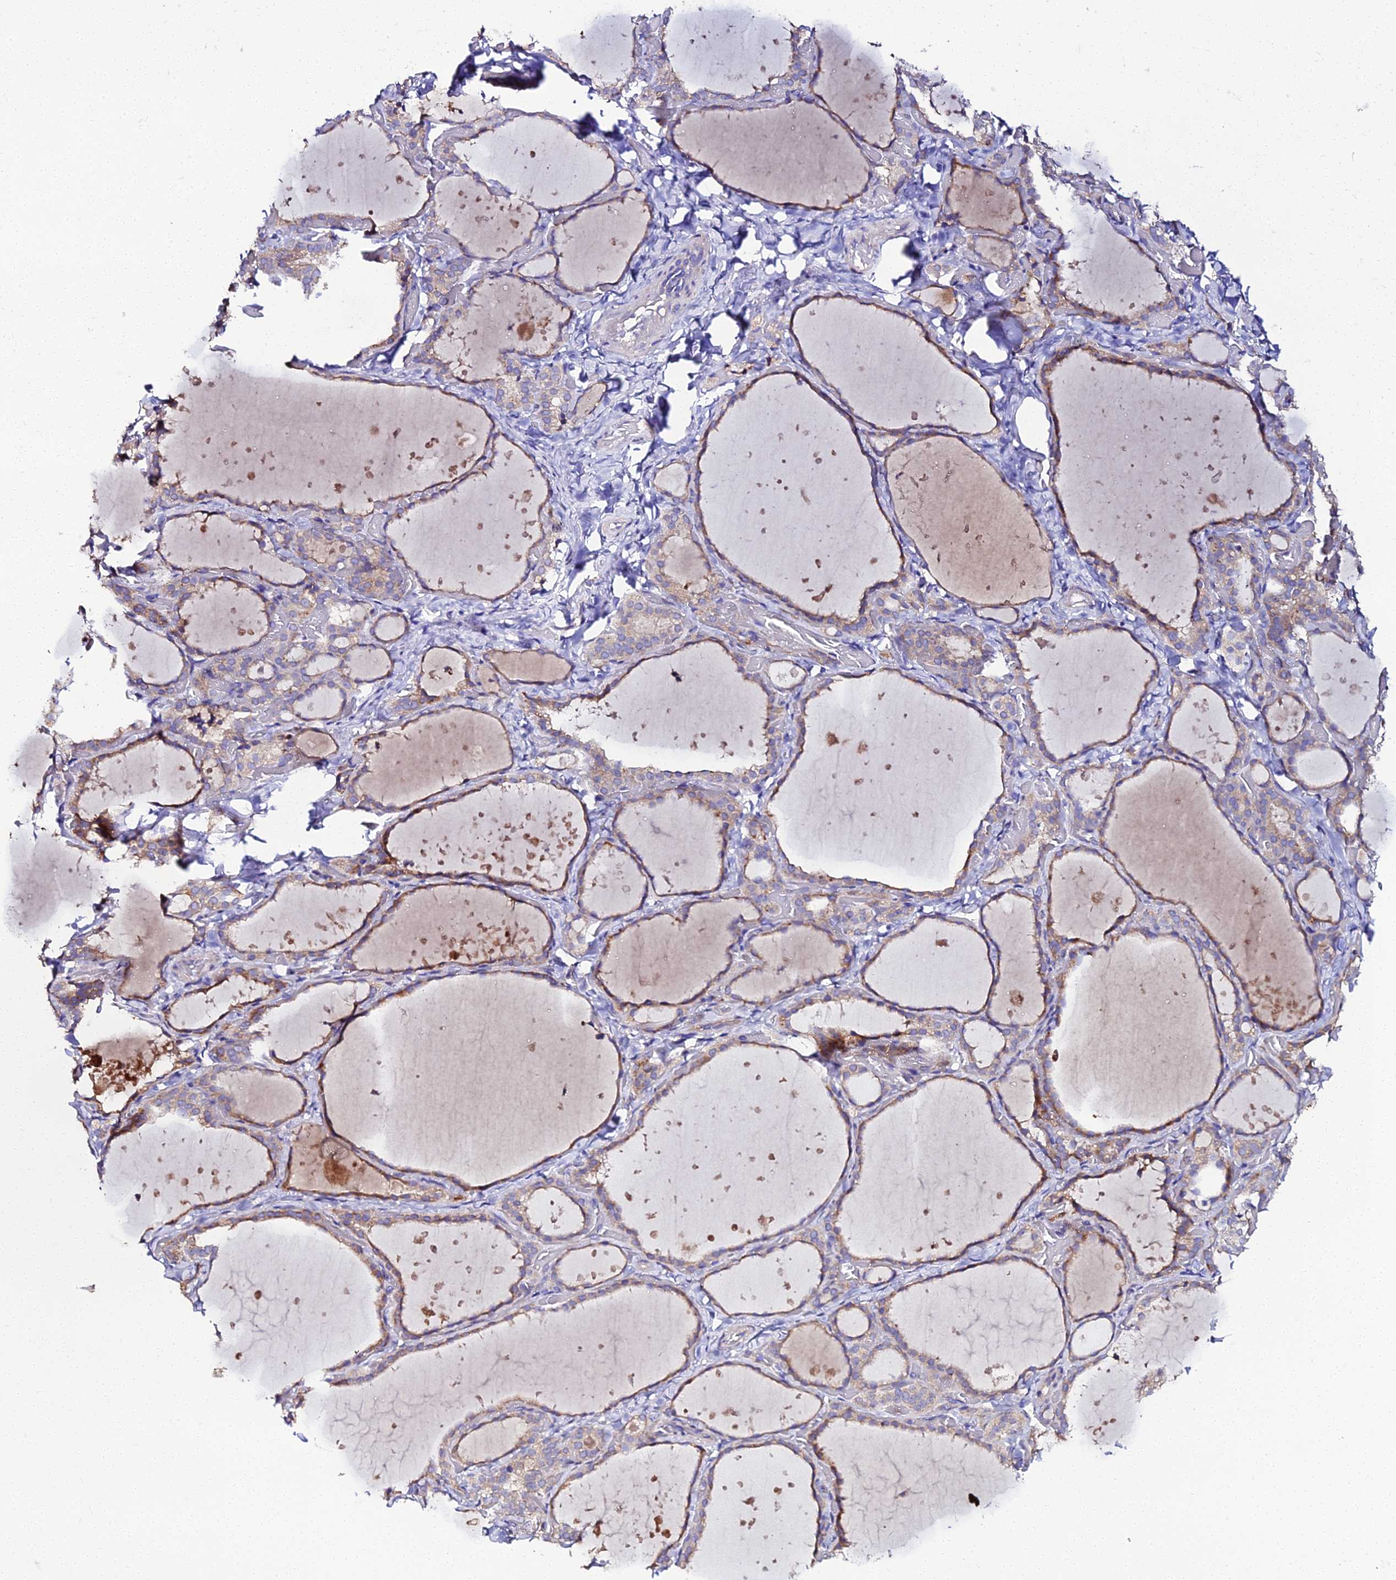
{"staining": {"intensity": "moderate", "quantity": "25%-75%", "location": "cytoplasmic/membranous"}, "tissue": "thyroid gland", "cell_type": "Glandular cells", "image_type": "normal", "snomed": [{"axis": "morphology", "description": "Normal tissue, NOS"}, {"axis": "topography", "description": "Thyroid gland"}], "caption": "IHC (DAB) staining of normal human thyroid gland displays moderate cytoplasmic/membranous protein positivity in about 25%-75% of glandular cells. The protein of interest is shown in brown color, while the nuclei are stained blue.", "gene": "SCX", "patient": {"sex": "female", "age": 44}}